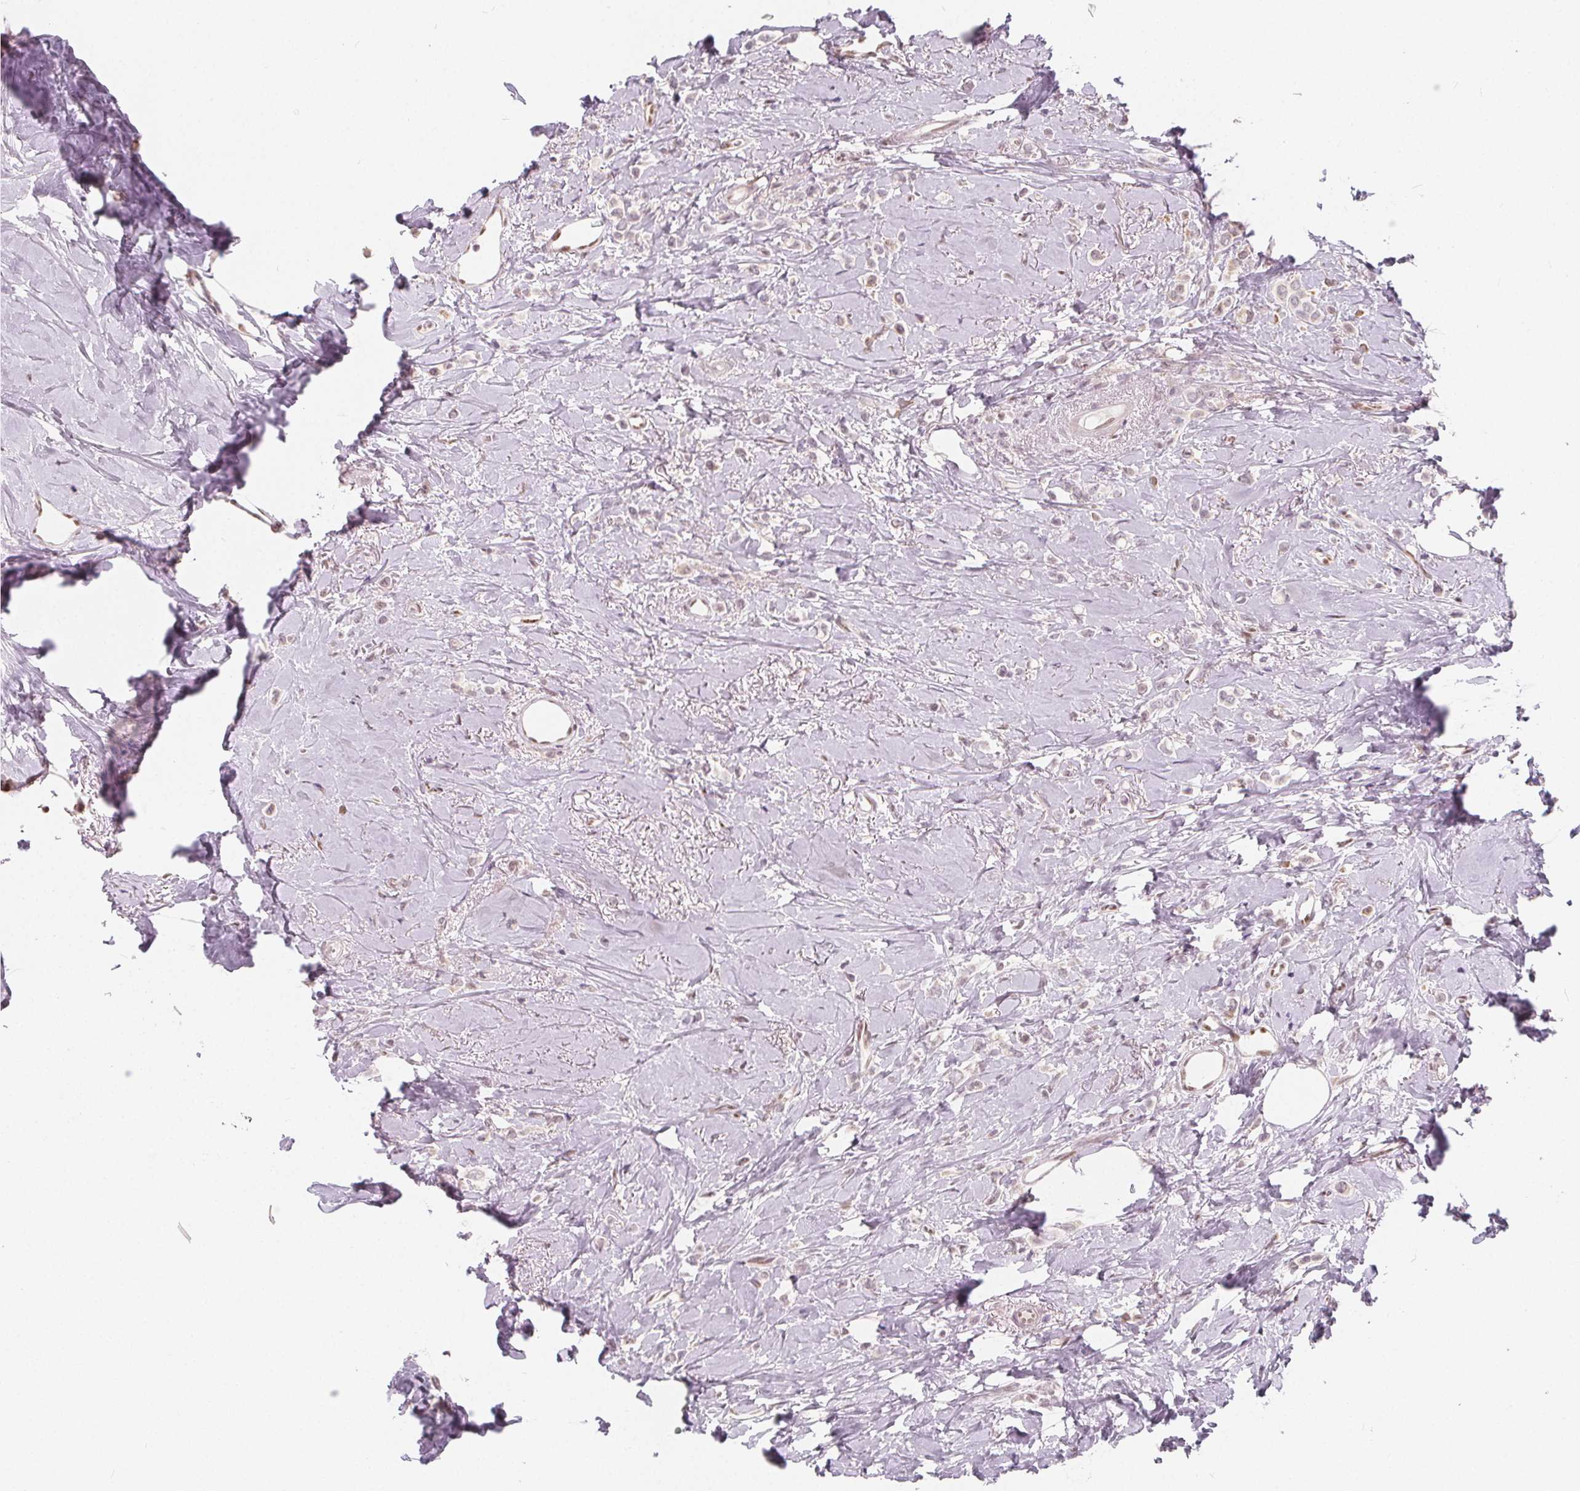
{"staining": {"intensity": "weak", "quantity": "<25%", "location": "nuclear"}, "tissue": "breast cancer", "cell_type": "Tumor cells", "image_type": "cancer", "snomed": [{"axis": "morphology", "description": "Lobular carcinoma"}, {"axis": "topography", "description": "Breast"}], "caption": "Immunohistochemistry (IHC) of breast cancer (lobular carcinoma) displays no expression in tumor cells.", "gene": "DRC3", "patient": {"sex": "female", "age": 66}}